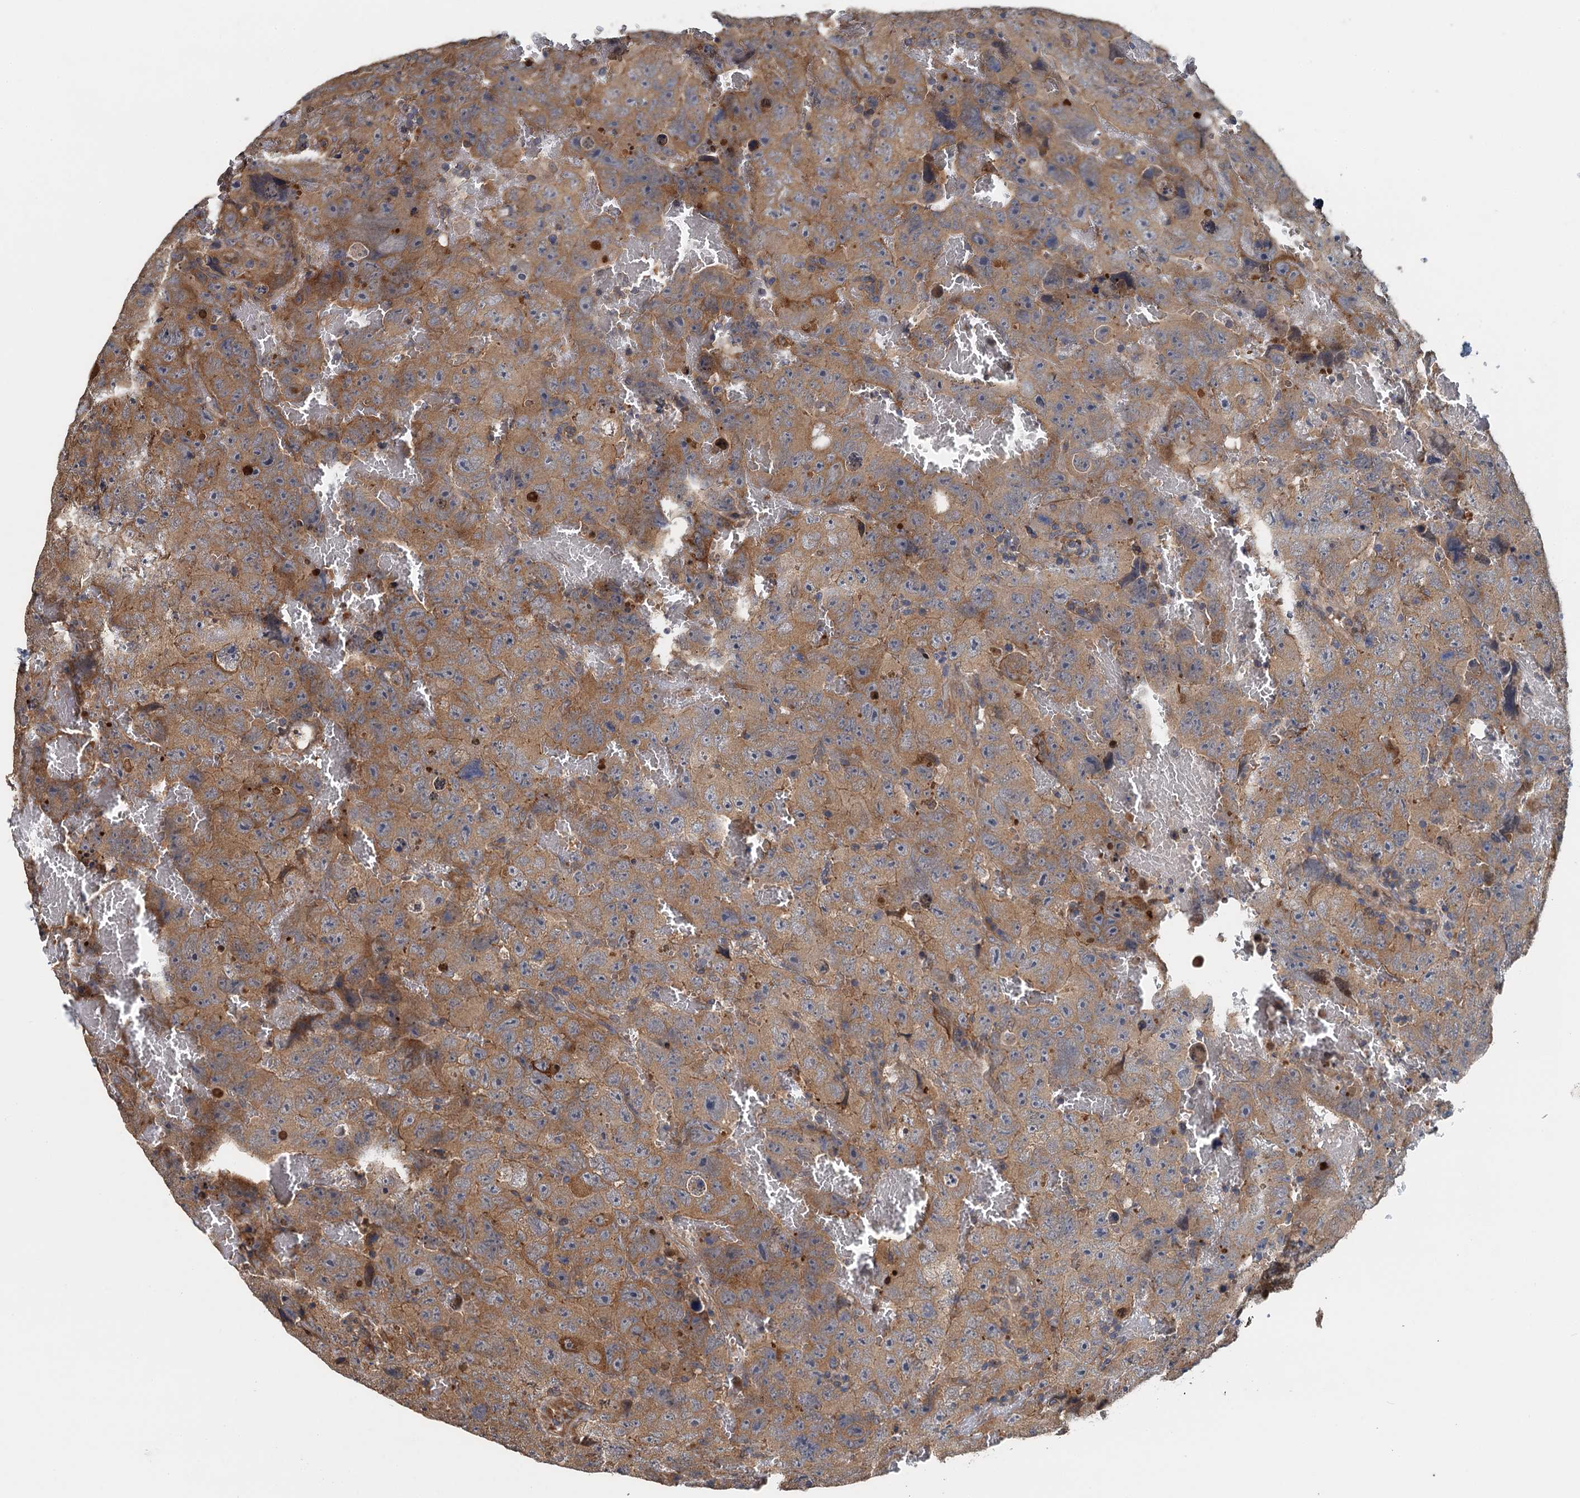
{"staining": {"intensity": "moderate", "quantity": ">75%", "location": "cytoplasmic/membranous"}, "tissue": "testis cancer", "cell_type": "Tumor cells", "image_type": "cancer", "snomed": [{"axis": "morphology", "description": "Carcinoma, Embryonal, NOS"}, {"axis": "topography", "description": "Testis"}], "caption": "Immunohistochemical staining of testis cancer shows moderate cytoplasmic/membranous protein positivity in approximately >75% of tumor cells. Nuclei are stained in blue.", "gene": "MEAK7", "patient": {"sex": "male", "age": 45}}